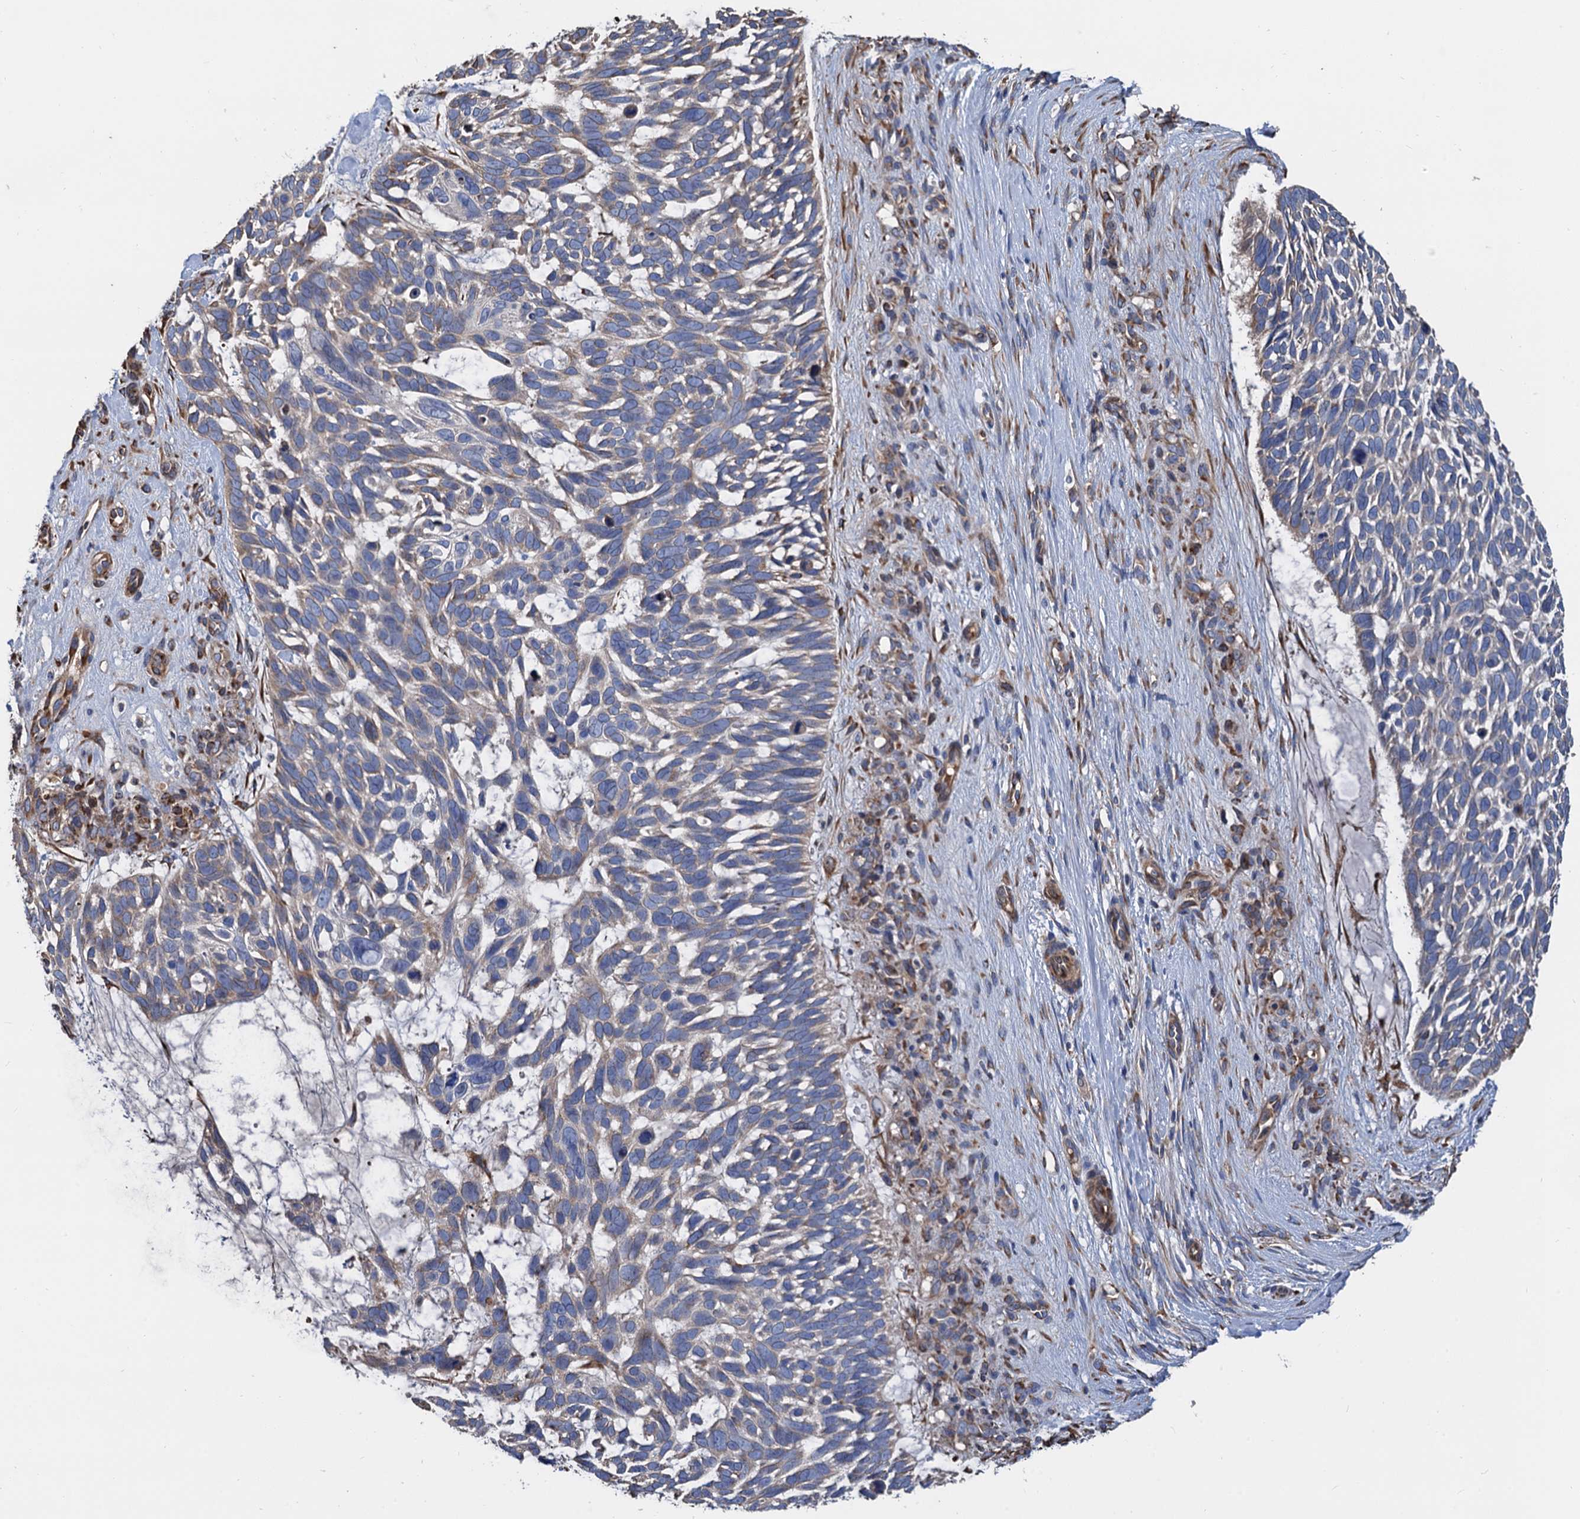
{"staining": {"intensity": "negative", "quantity": "none", "location": "none"}, "tissue": "skin cancer", "cell_type": "Tumor cells", "image_type": "cancer", "snomed": [{"axis": "morphology", "description": "Basal cell carcinoma"}, {"axis": "topography", "description": "Skin"}], "caption": "This is an IHC histopathology image of basal cell carcinoma (skin). There is no positivity in tumor cells.", "gene": "CNNM1", "patient": {"sex": "male", "age": 88}}